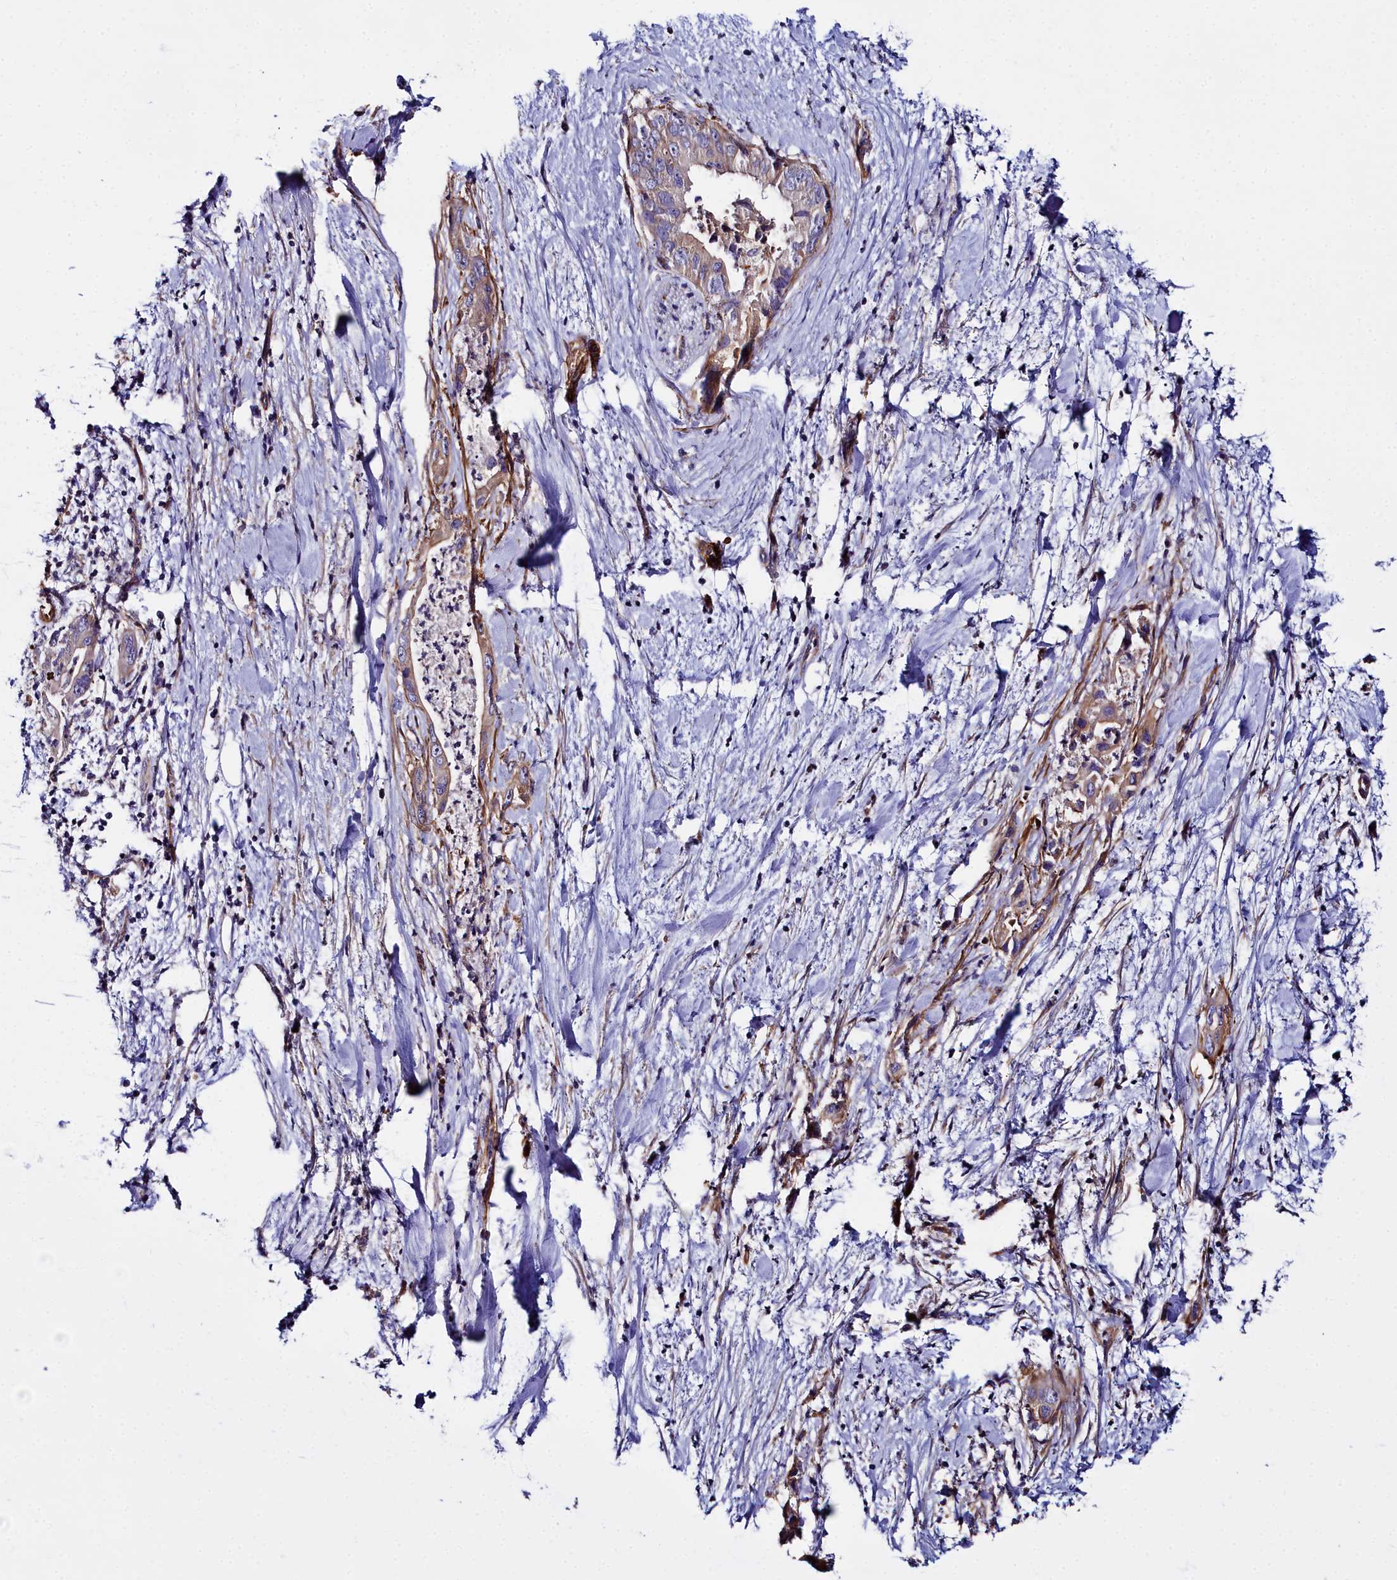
{"staining": {"intensity": "weak", "quantity": "<25%", "location": "cytoplasmic/membranous"}, "tissue": "pancreatic cancer", "cell_type": "Tumor cells", "image_type": "cancer", "snomed": [{"axis": "morphology", "description": "Adenocarcinoma, NOS"}, {"axis": "topography", "description": "Pancreas"}], "caption": "Immunohistochemistry of human pancreatic cancer (adenocarcinoma) demonstrates no staining in tumor cells.", "gene": "FADS3", "patient": {"sex": "female", "age": 78}}